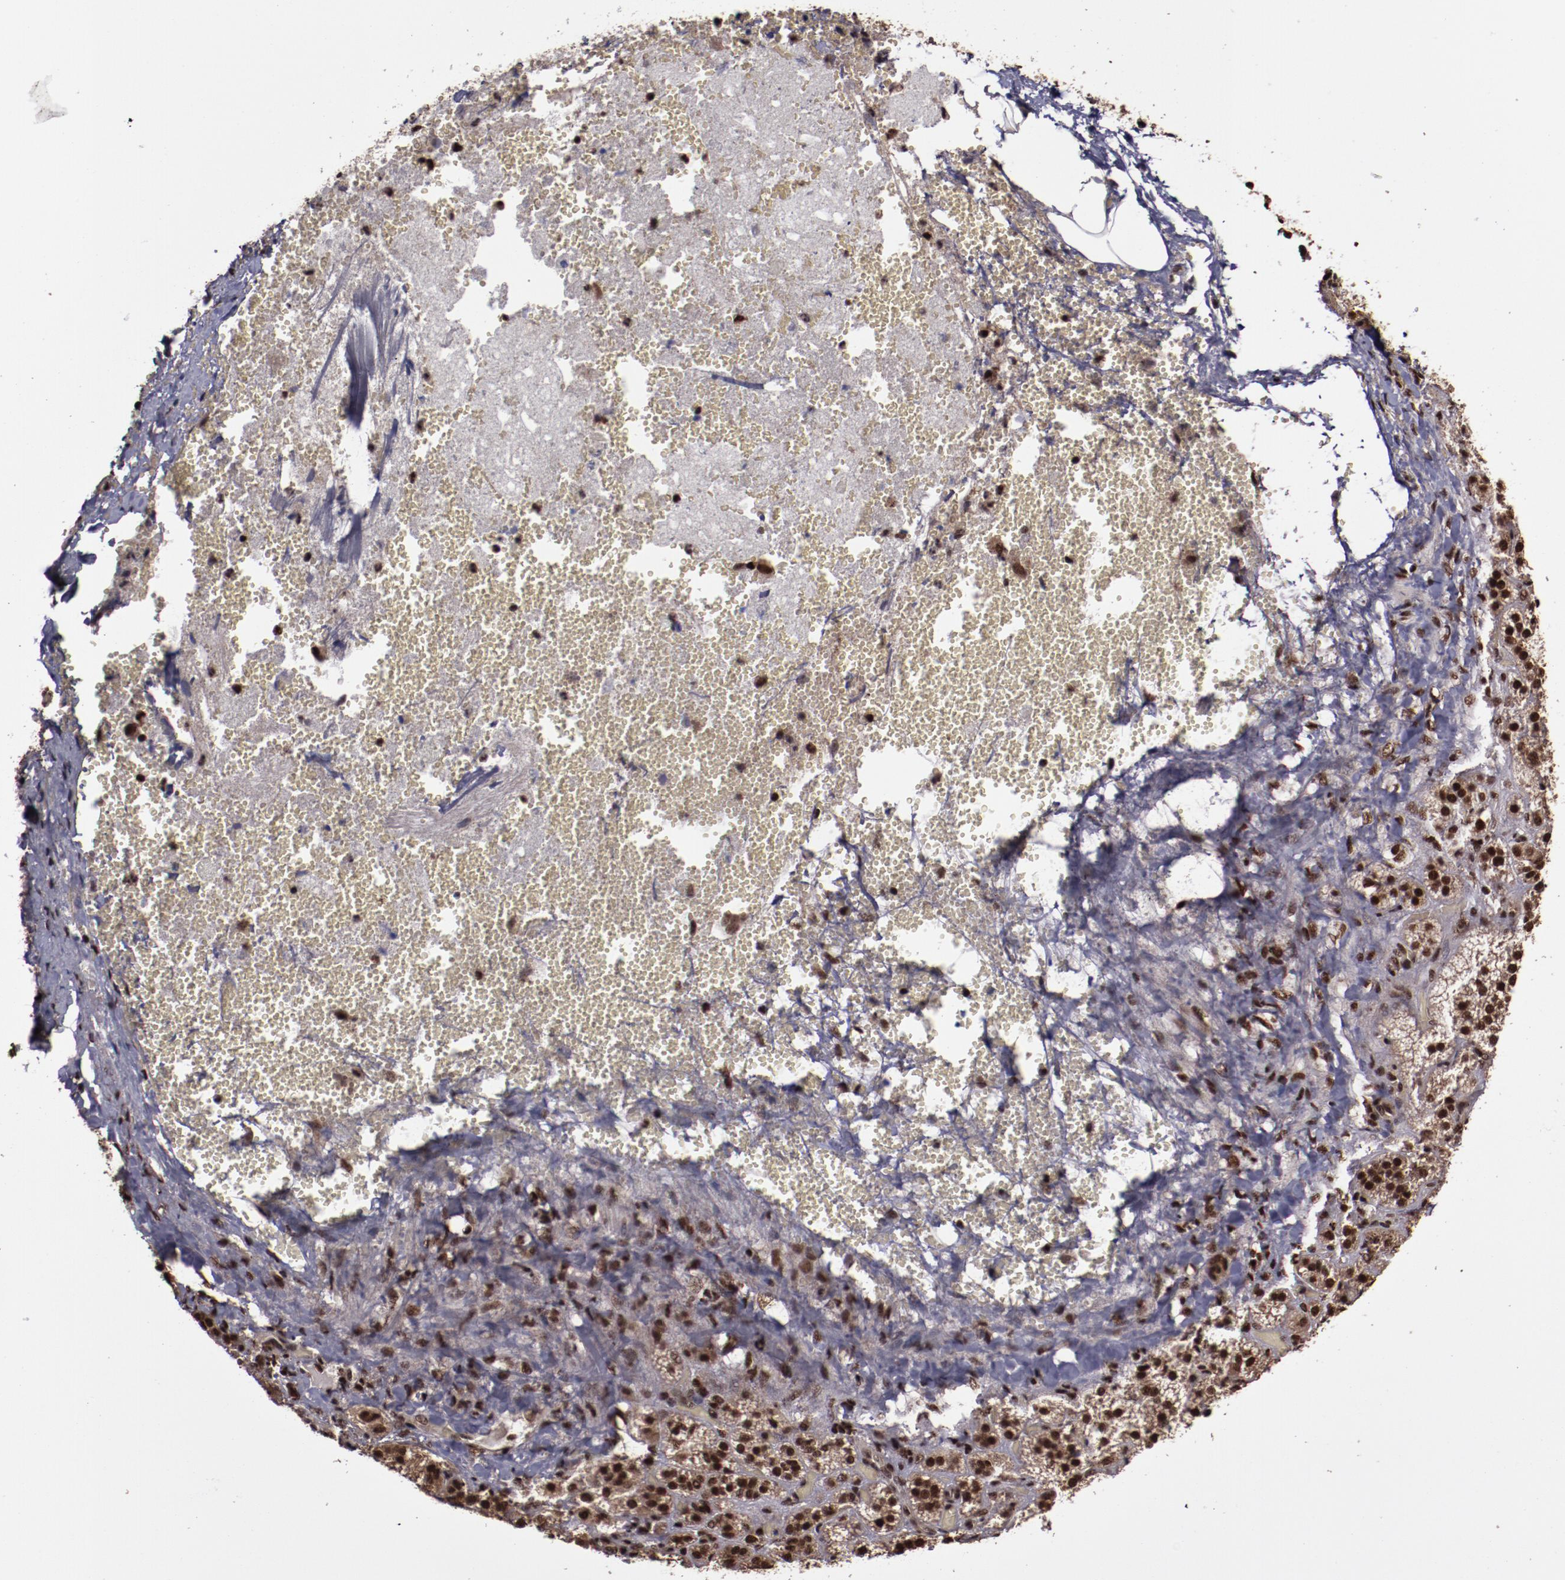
{"staining": {"intensity": "strong", "quantity": ">75%", "location": "cytoplasmic/membranous,nuclear"}, "tissue": "adrenal gland", "cell_type": "Glandular cells", "image_type": "normal", "snomed": [{"axis": "morphology", "description": "Normal tissue, NOS"}, {"axis": "topography", "description": "Adrenal gland"}], "caption": "Adrenal gland stained with DAB (3,3'-diaminobenzidine) IHC shows high levels of strong cytoplasmic/membranous,nuclear staining in approximately >75% of glandular cells.", "gene": "SNW1", "patient": {"sex": "female", "age": 71}}